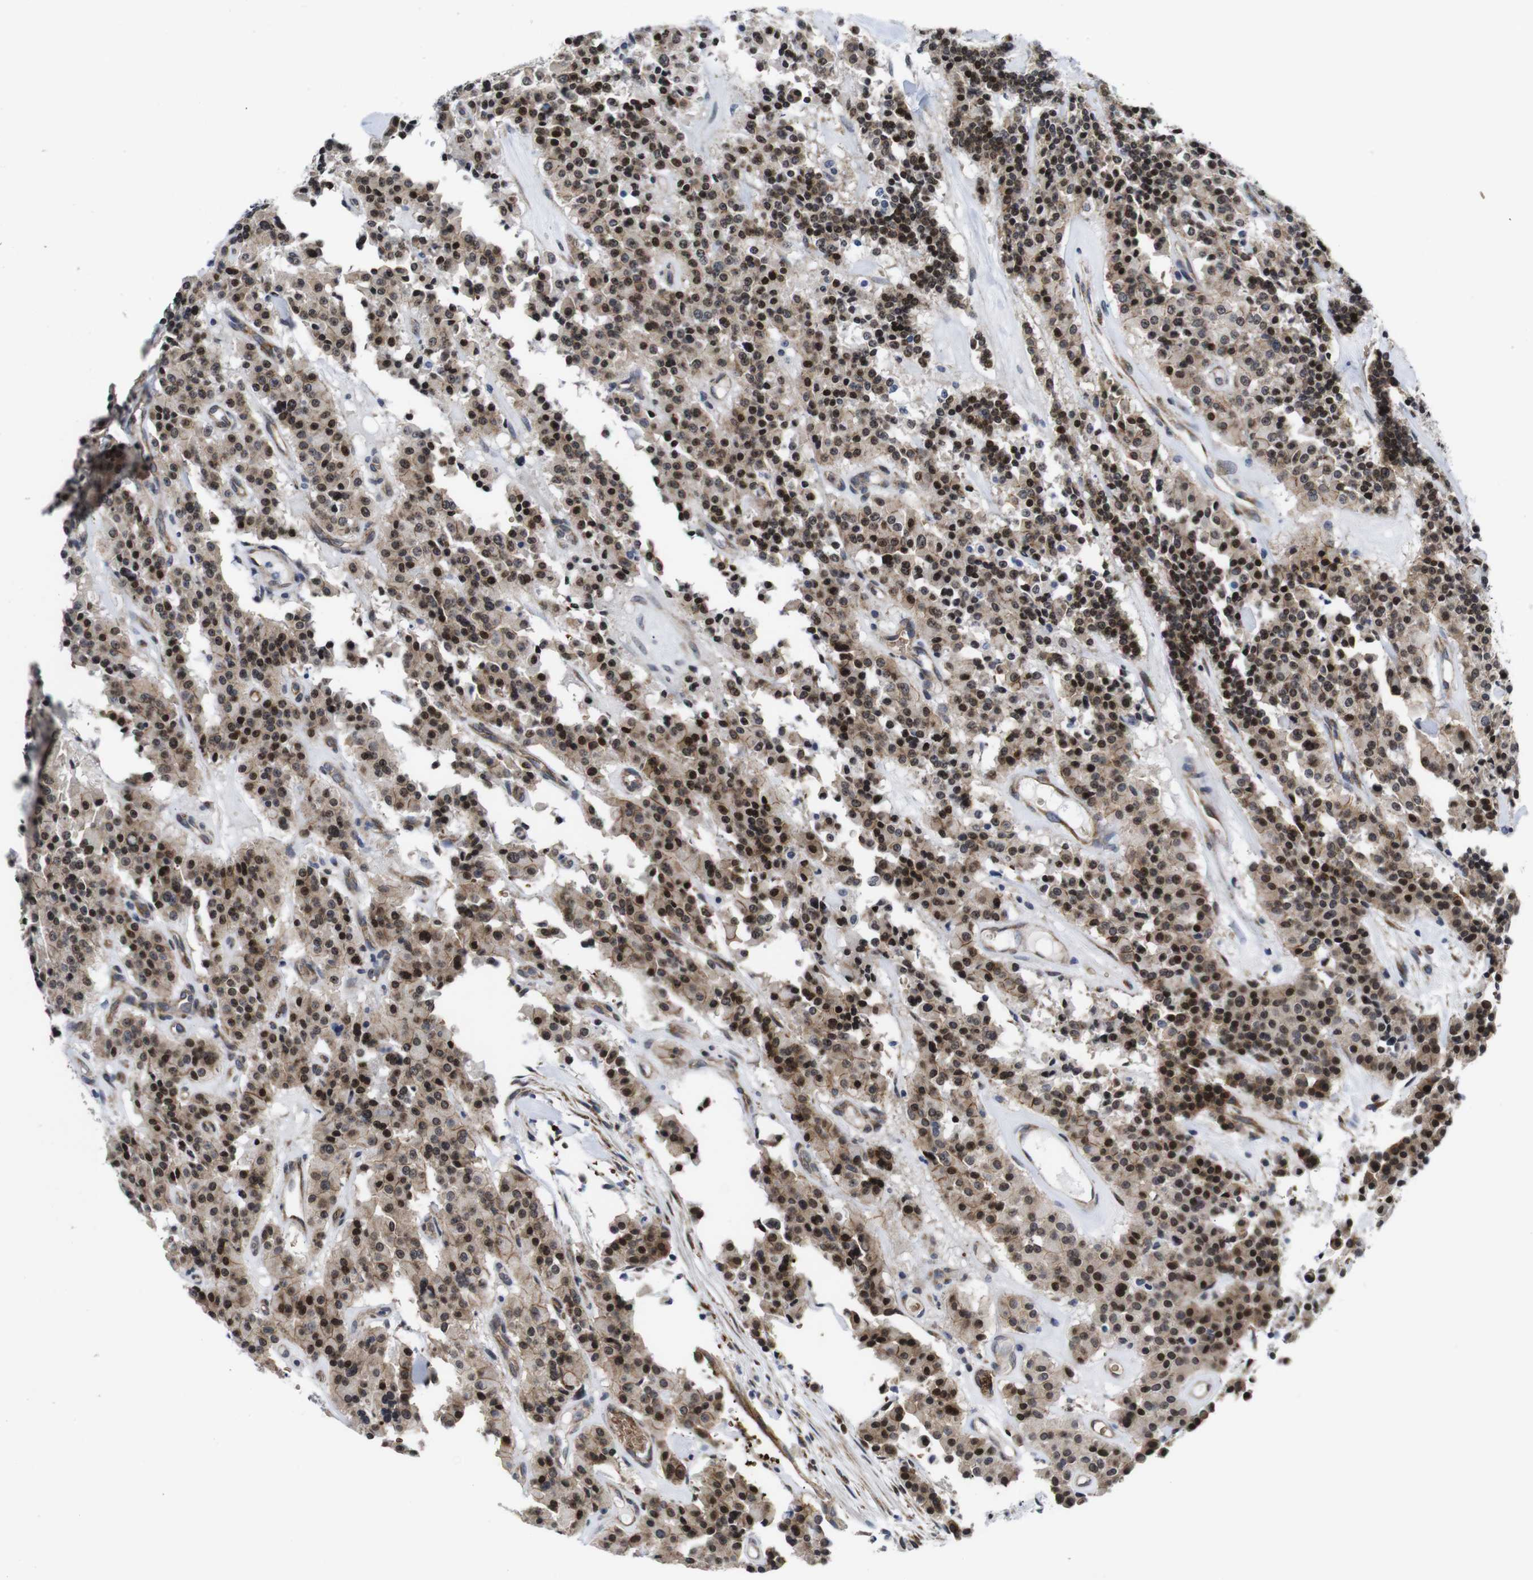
{"staining": {"intensity": "strong", "quantity": ">75%", "location": "cytoplasmic/membranous,nuclear"}, "tissue": "carcinoid", "cell_type": "Tumor cells", "image_type": "cancer", "snomed": [{"axis": "morphology", "description": "Carcinoid, malignant, NOS"}, {"axis": "topography", "description": "Lung"}], "caption": "A high-resolution image shows immunohistochemistry staining of carcinoid, which demonstrates strong cytoplasmic/membranous and nuclear staining in approximately >75% of tumor cells.", "gene": "SOCS3", "patient": {"sex": "male", "age": 30}}